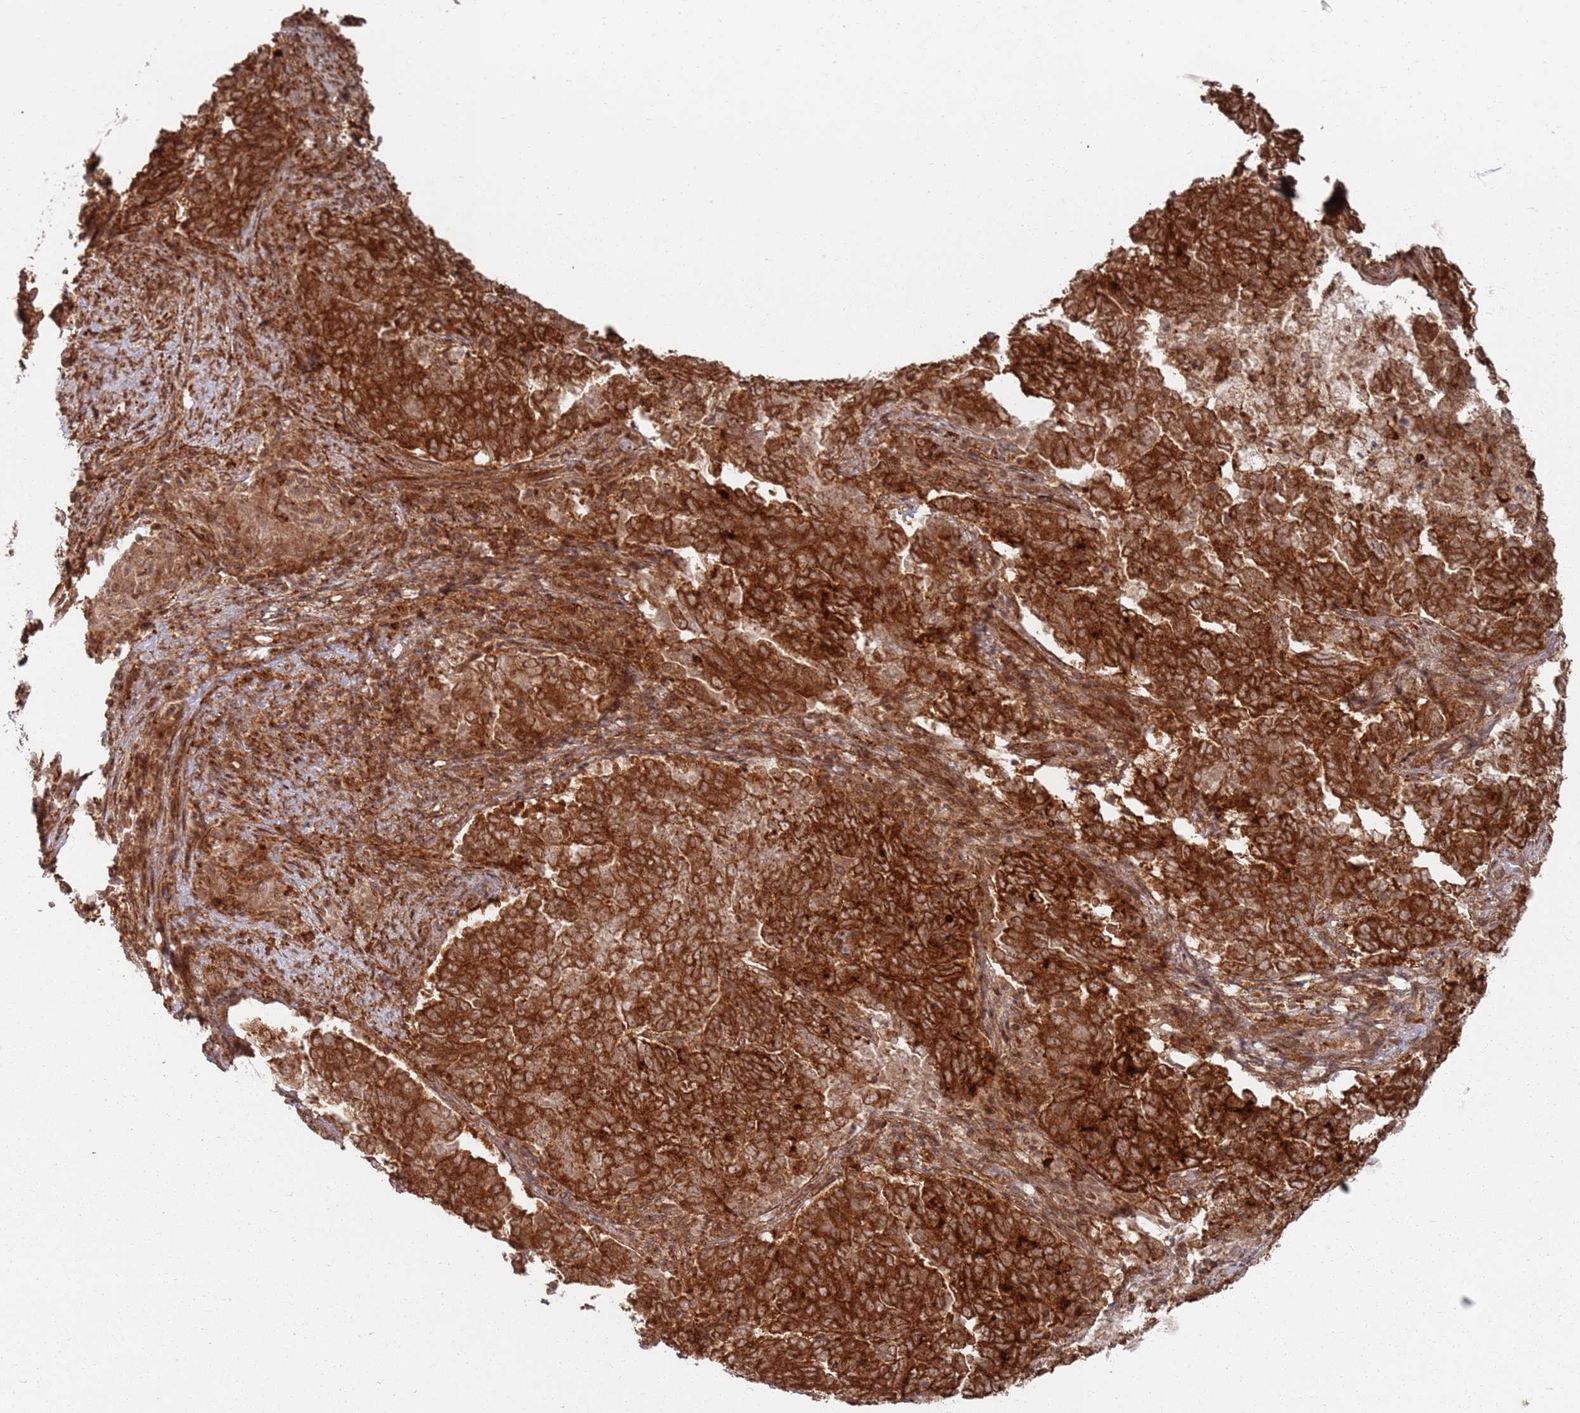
{"staining": {"intensity": "strong", "quantity": ">75%", "location": "cytoplasmic/membranous"}, "tissue": "endometrial cancer", "cell_type": "Tumor cells", "image_type": "cancer", "snomed": [{"axis": "morphology", "description": "Adenocarcinoma, NOS"}, {"axis": "topography", "description": "Endometrium"}], "caption": "Human endometrial adenocarcinoma stained with a brown dye demonstrates strong cytoplasmic/membranous positive staining in about >75% of tumor cells.", "gene": "PIH1D1", "patient": {"sex": "female", "age": 80}}